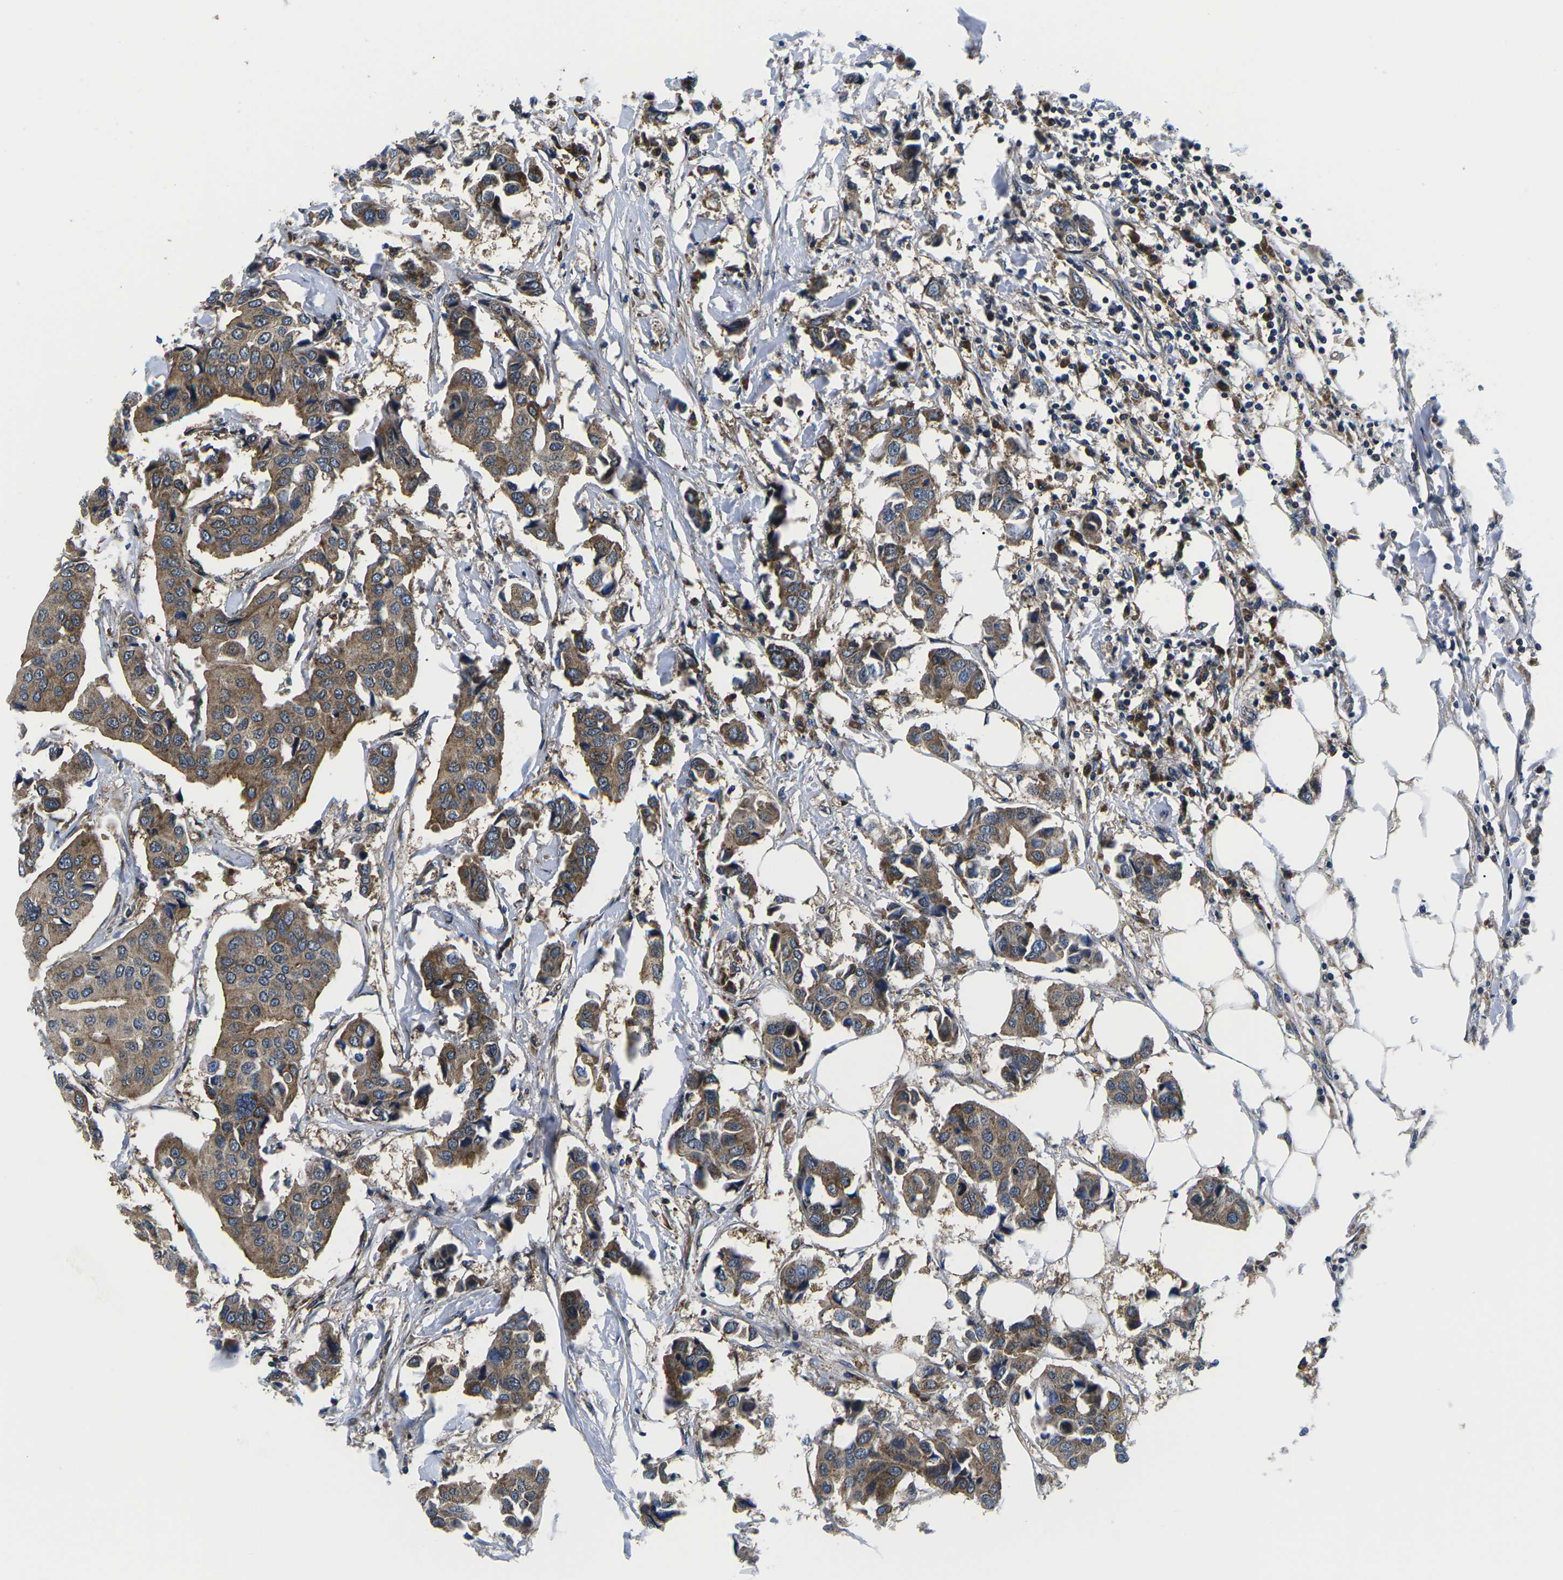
{"staining": {"intensity": "moderate", "quantity": ">75%", "location": "cytoplasmic/membranous"}, "tissue": "breast cancer", "cell_type": "Tumor cells", "image_type": "cancer", "snomed": [{"axis": "morphology", "description": "Duct carcinoma"}, {"axis": "topography", "description": "Breast"}], "caption": "Moderate cytoplasmic/membranous positivity for a protein is appreciated in about >75% of tumor cells of breast cancer using IHC.", "gene": "EIF4E", "patient": {"sex": "female", "age": 80}}